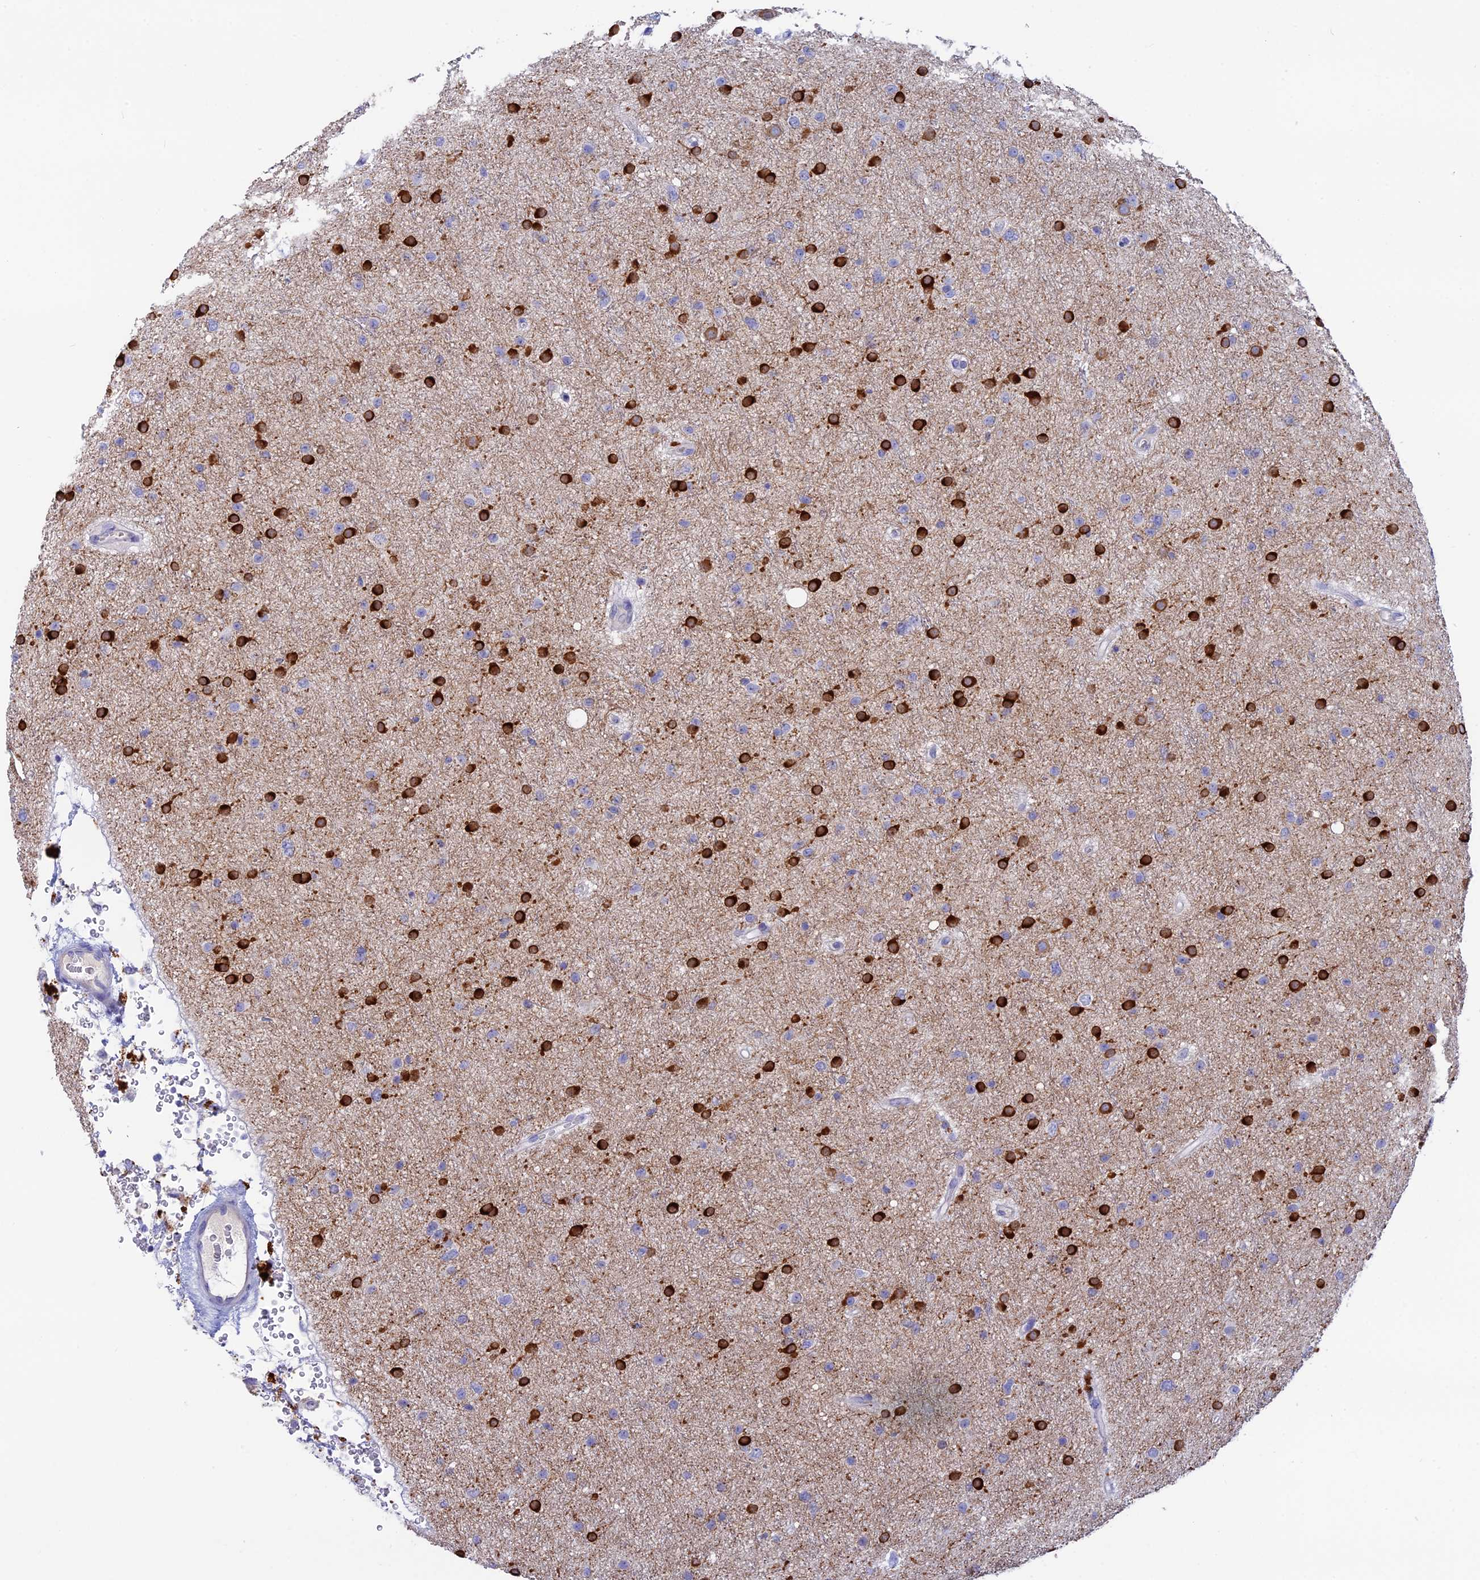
{"staining": {"intensity": "strong", "quantity": "<25%", "location": "cytoplasmic/membranous"}, "tissue": "glioma", "cell_type": "Tumor cells", "image_type": "cancer", "snomed": [{"axis": "morphology", "description": "Glioma, malignant, Low grade"}, {"axis": "topography", "description": "Cerebral cortex"}], "caption": "Immunohistochemistry micrograph of neoplastic tissue: human glioma stained using immunohistochemistry demonstrates medium levels of strong protein expression localized specifically in the cytoplasmic/membranous of tumor cells, appearing as a cytoplasmic/membranous brown color.", "gene": "BTBD19", "patient": {"sex": "female", "age": 39}}